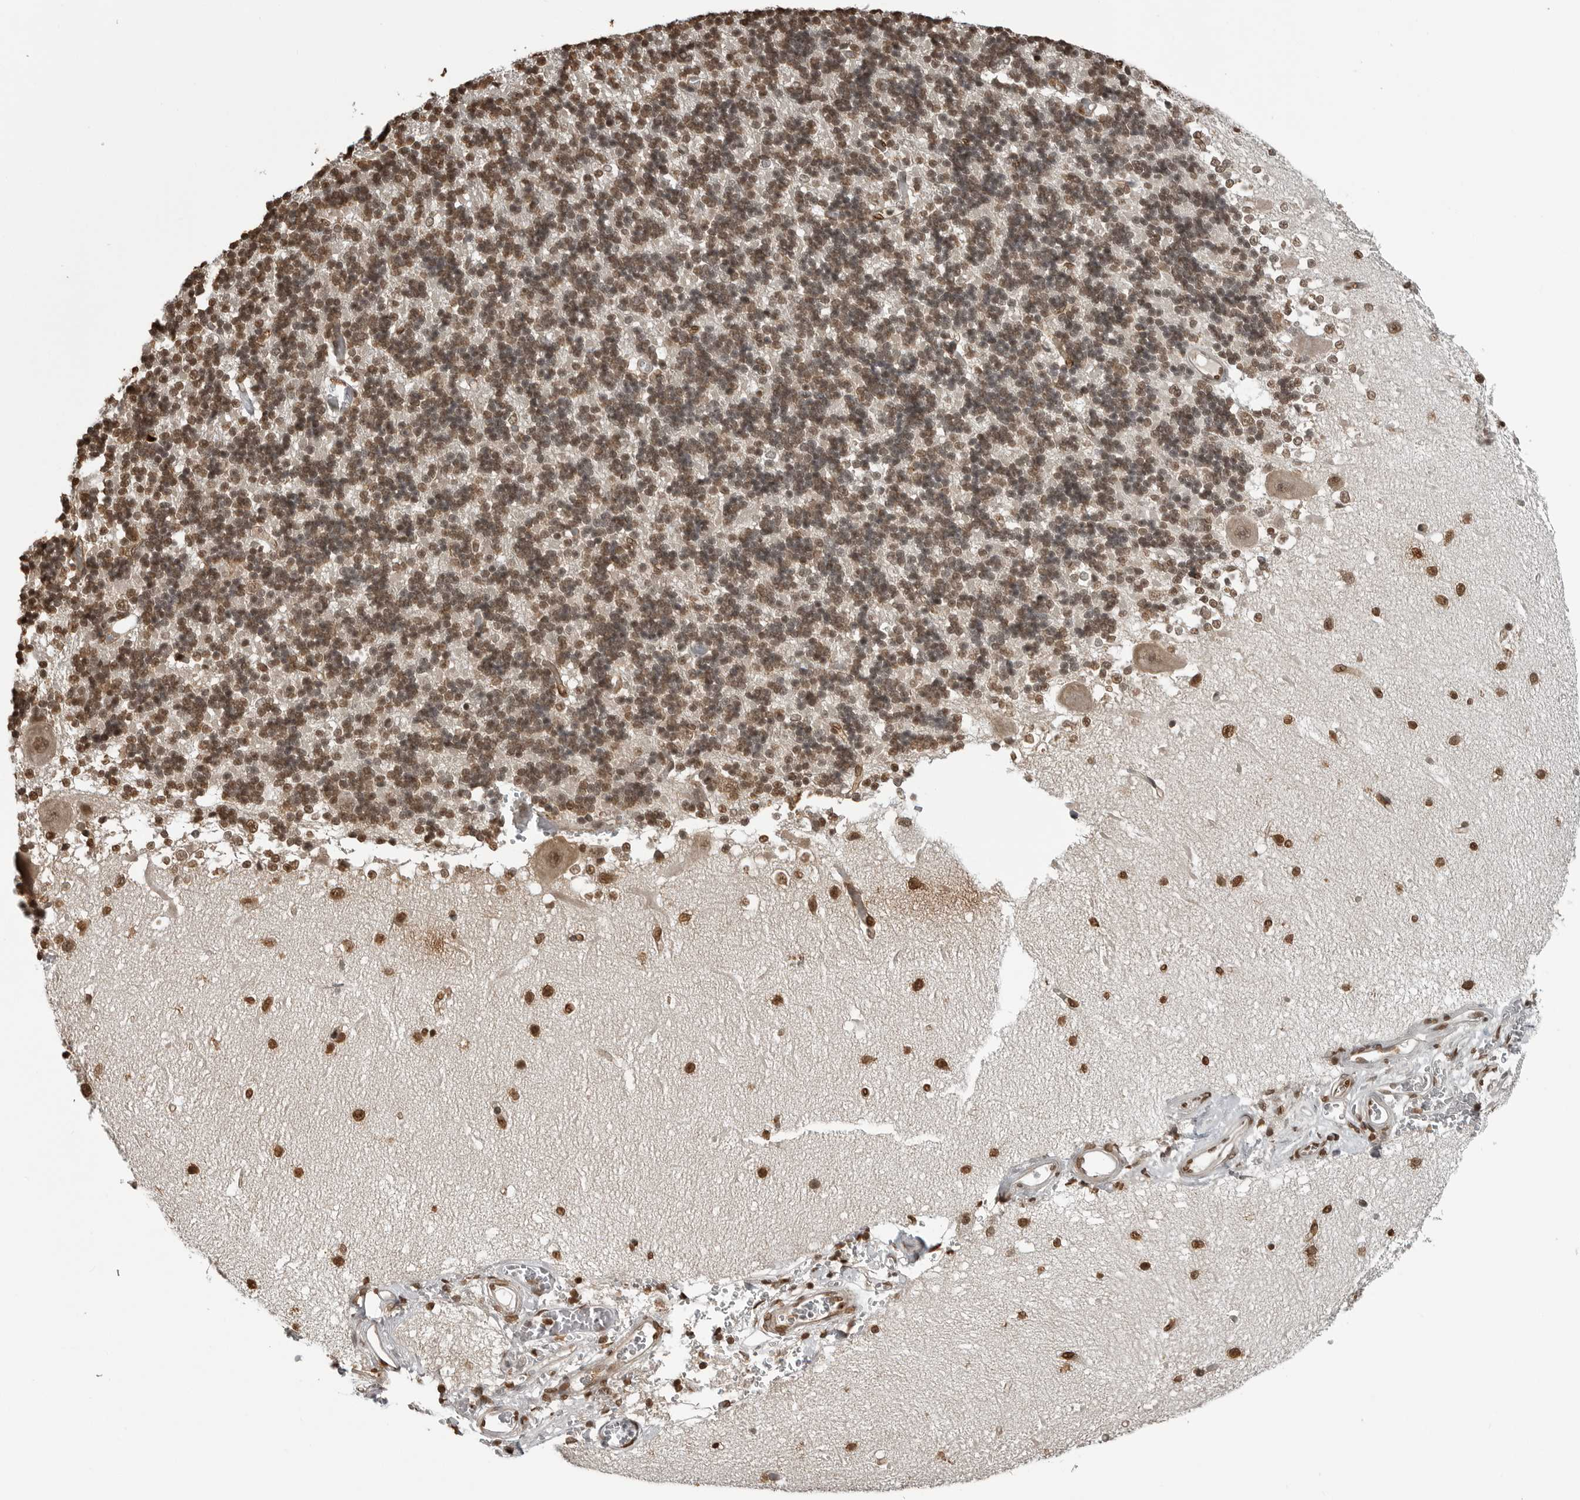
{"staining": {"intensity": "moderate", "quantity": ">75%", "location": "nuclear"}, "tissue": "cerebellum", "cell_type": "Cells in granular layer", "image_type": "normal", "snomed": [{"axis": "morphology", "description": "Normal tissue, NOS"}, {"axis": "topography", "description": "Cerebellum"}], "caption": "High-power microscopy captured an immunohistochemistry (IHC) image of benign cerebellum, revealing moderate nuclear expression in about >75% of cells in granular layer. (DAB (3,3'-diaminobenzidine) IHC, brown staining for protein, blue staining for nuclei).", "gene": "SMAD2", "patient": {"sex": "male", "age": 37}}